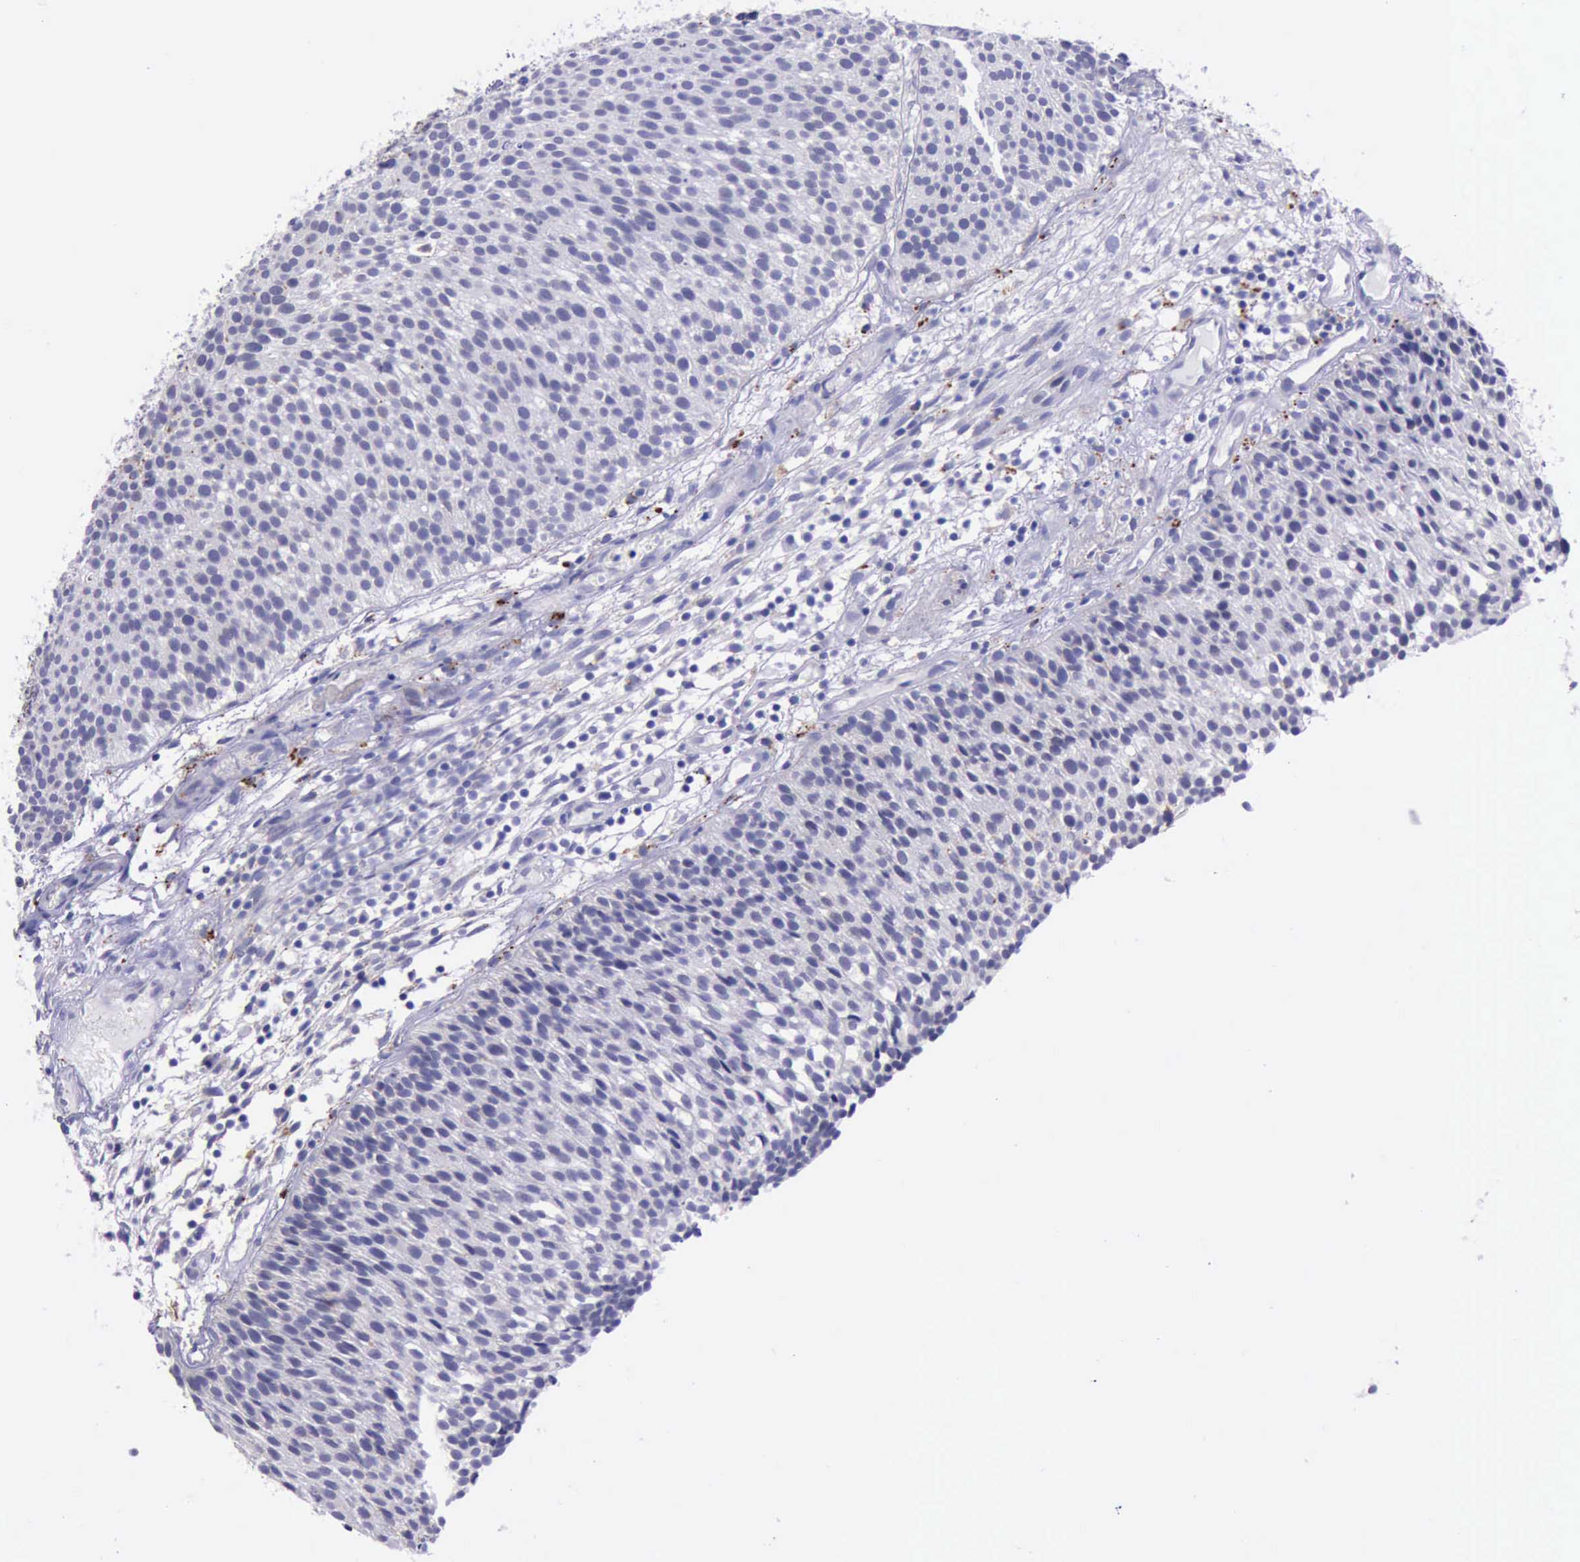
{"staining": {"intensity": "negative", "quantity": "none", "location": "none"}, "tissue": "urothelial cancer", "cell_type": "Tumor cells", "image_type": "cancer", "snomed": [{"axis": "morphology", "description": "Urothelial carcinoma, Low grade"}, {"axis": "topography", "description": "Urinary bladder"}], "caption": "Tumor cells show no significant protein staining in urothelial carcinoma (low-grade).", "gene": "GLA", "patient": {"sex": "male", "age": 85}}